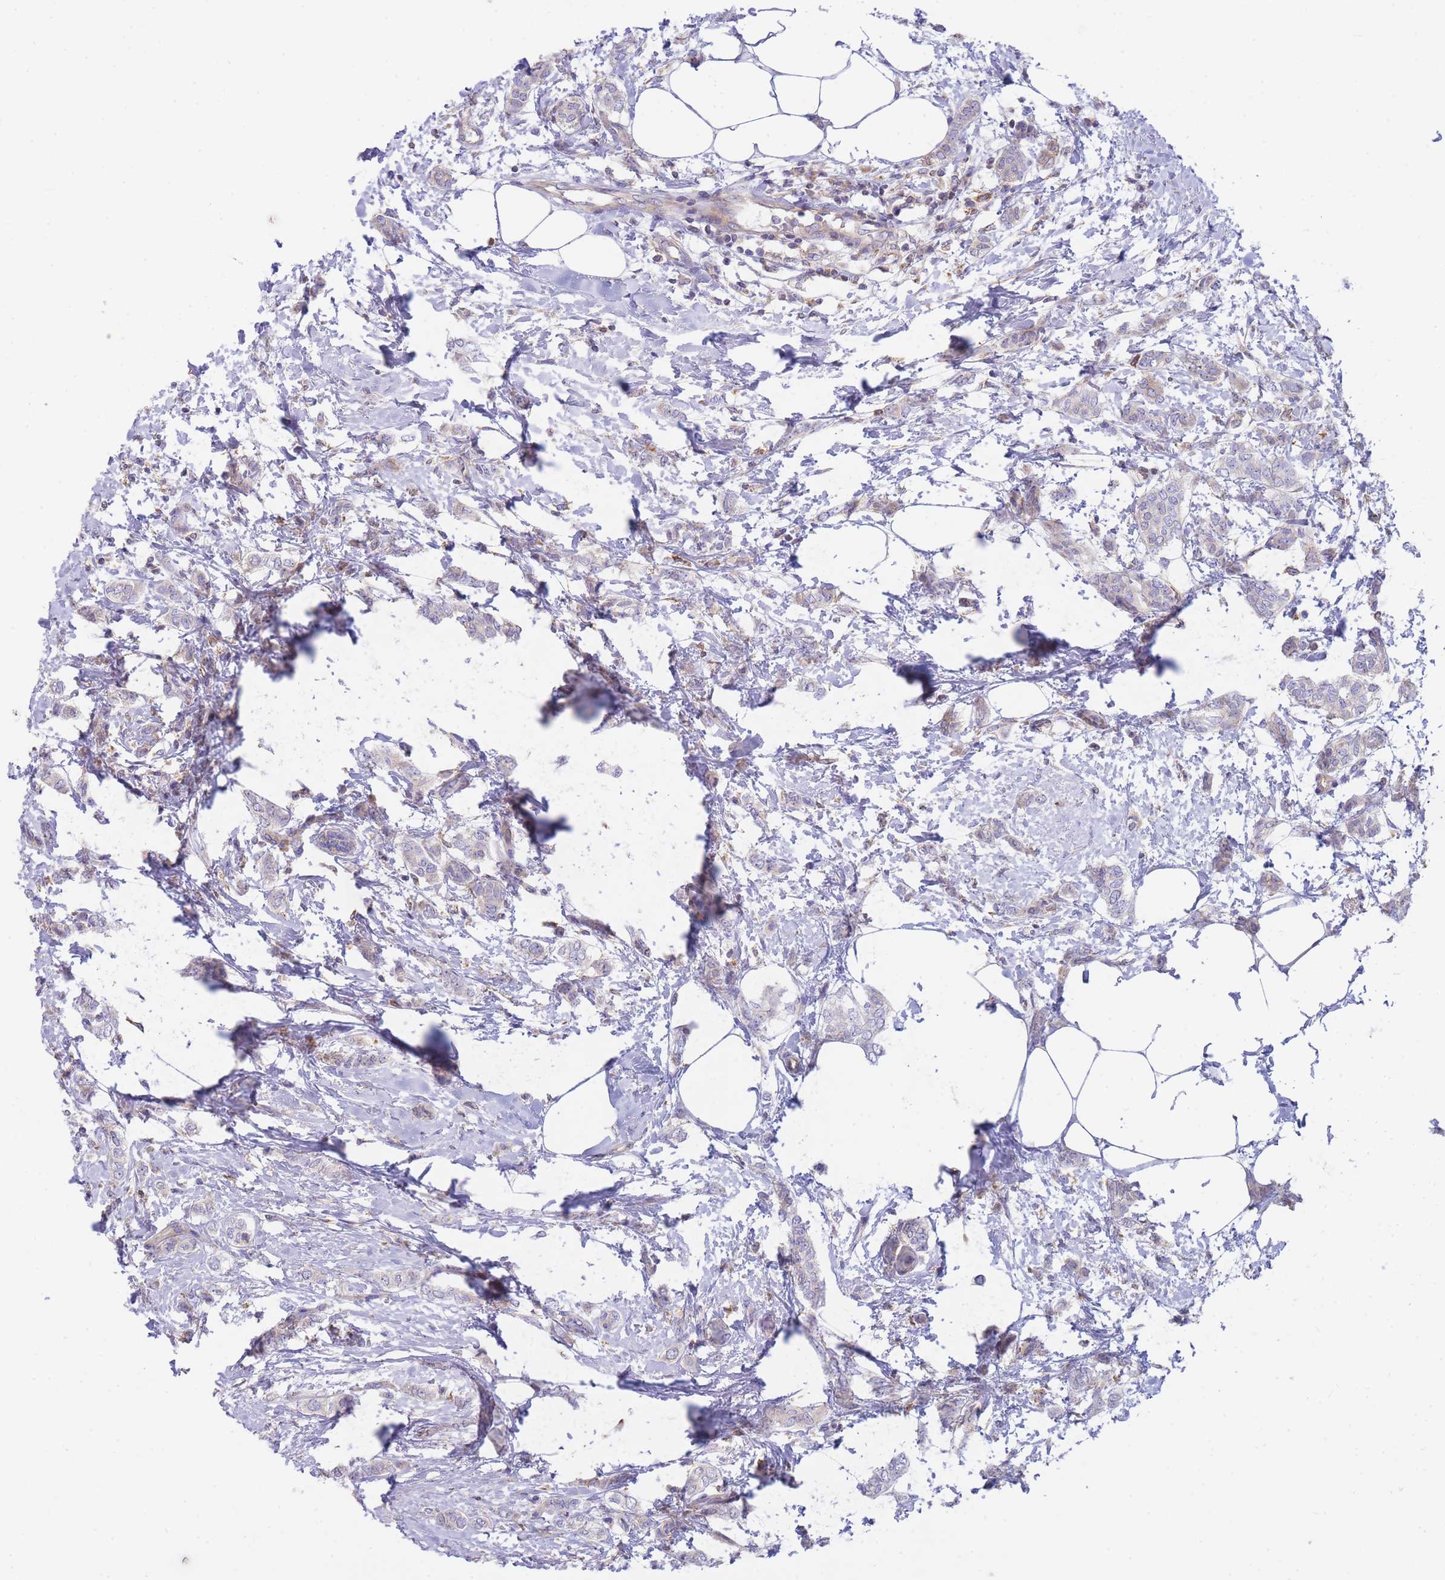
{"staining": {"intensity": "negative", "quantity": "none", "location": "none"}, "tissue": "breast cancer", "cell_type": "Tumor cells", "image_type": "cancer", "snomed": [{"axis": "morphology", "description": "Duct carcinoma"}, {"axis": "topography", "description": "Breast"}], "caption": "Immunohistochemistry histopathology image of neoplastic tissue: breast cancer stained with DAB (3,3'-diaminobenzidine) shows no significant protein expression in tumor cells.", "gene": "SH2B2", "patient": {"sex": "female", "age": 72}}